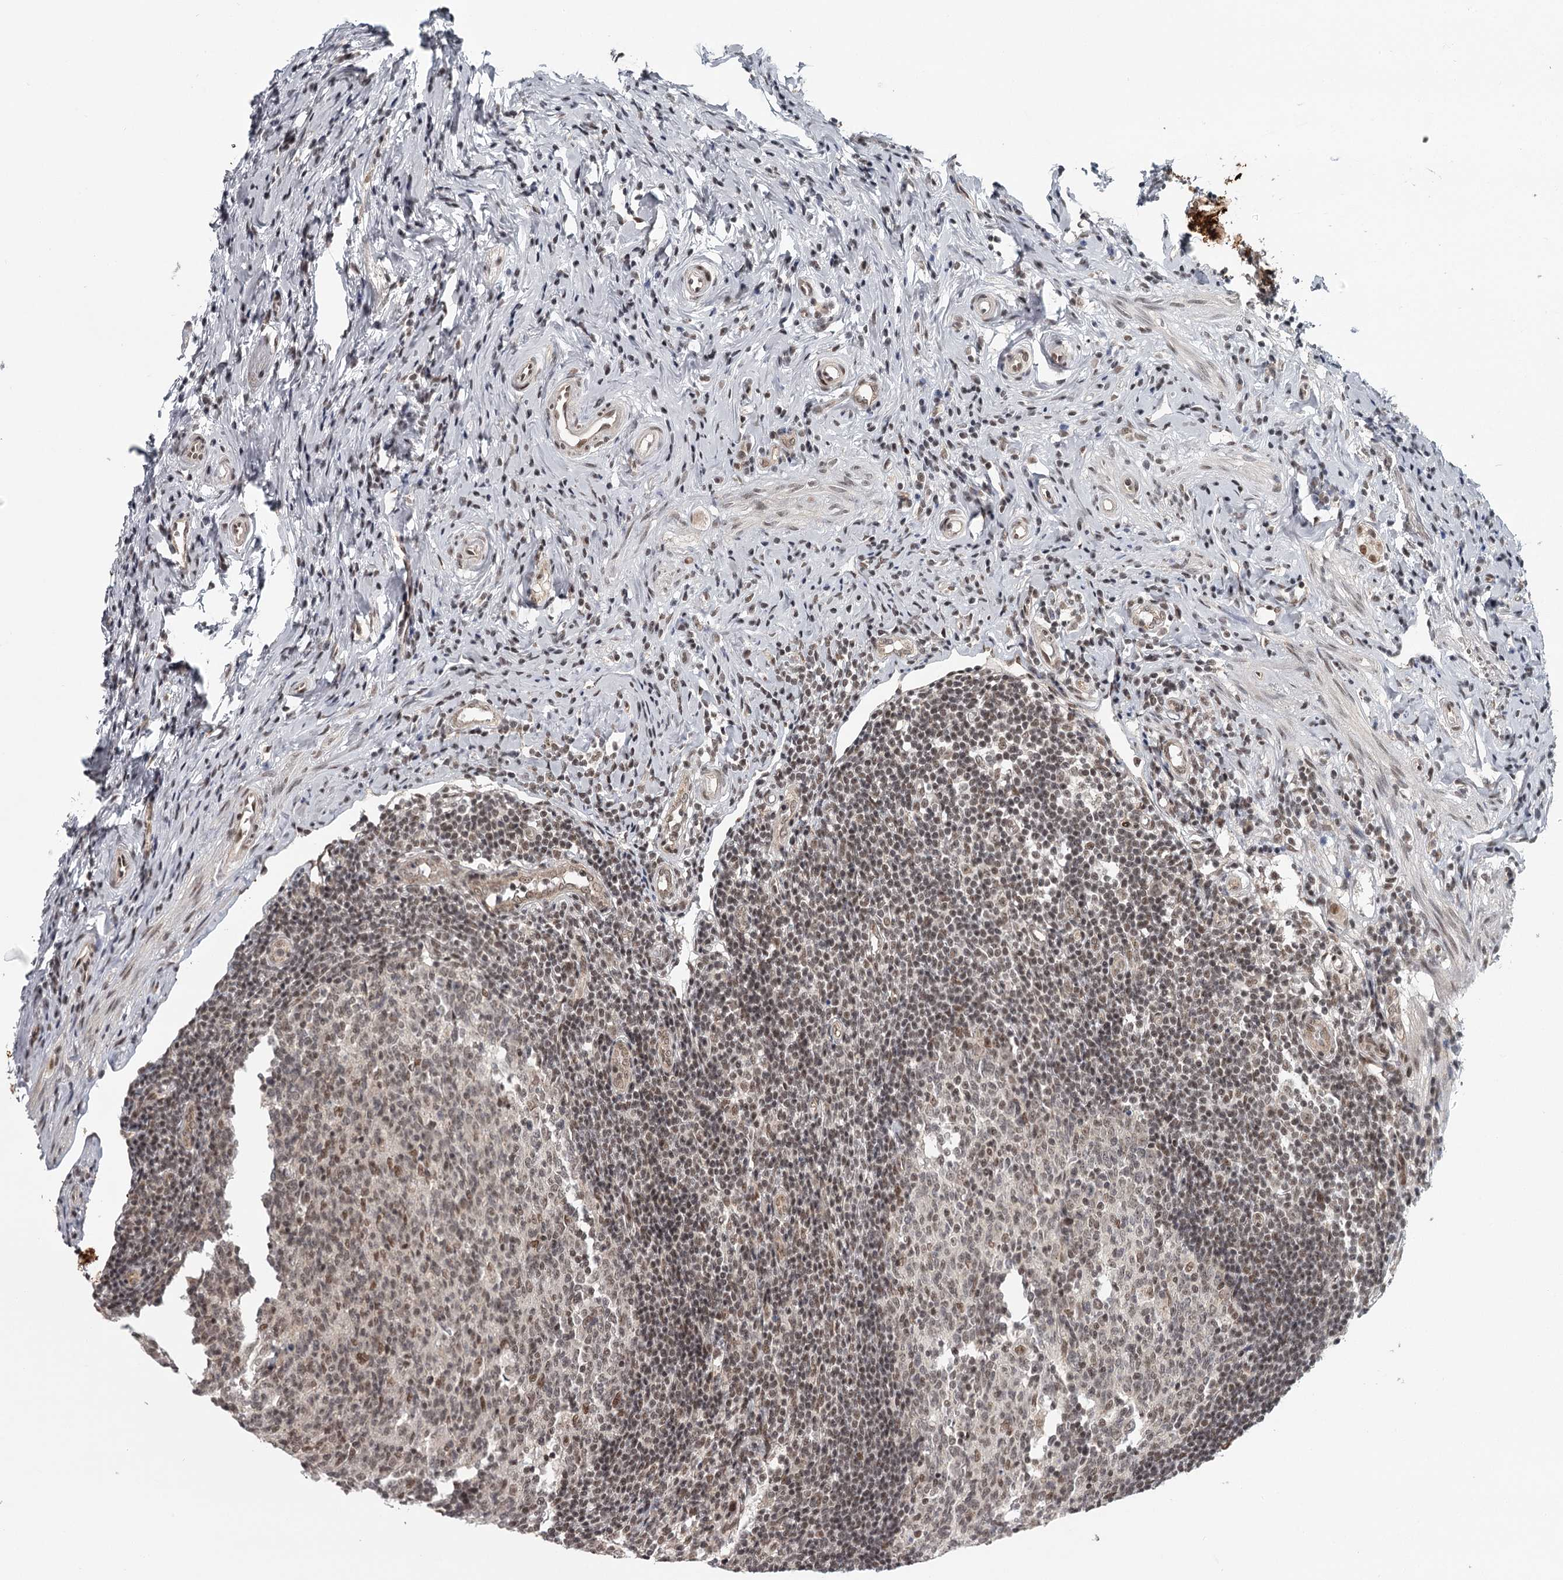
{"staining": {"intensity": "moderate", "quantity": ">75%", "location": "cytoplasmic/membranous,nuclear"}, "tissue": "appendix", "cell_type": "Glandular cells", "image_type": "normal", "snomed": [{"axis": "morphology", "description": "Normal tissue, NOS"}, {"axis": "topography", "description": "Appendix"}], "caption": "Human appendix stained for a protein (brown) shows moderate cytoplasmic/membranous,nuclear positive positivity in approximately >75% of glandular cells.", "gene": "FAM13C", "patient": {"sex": "female", "age": 54}}